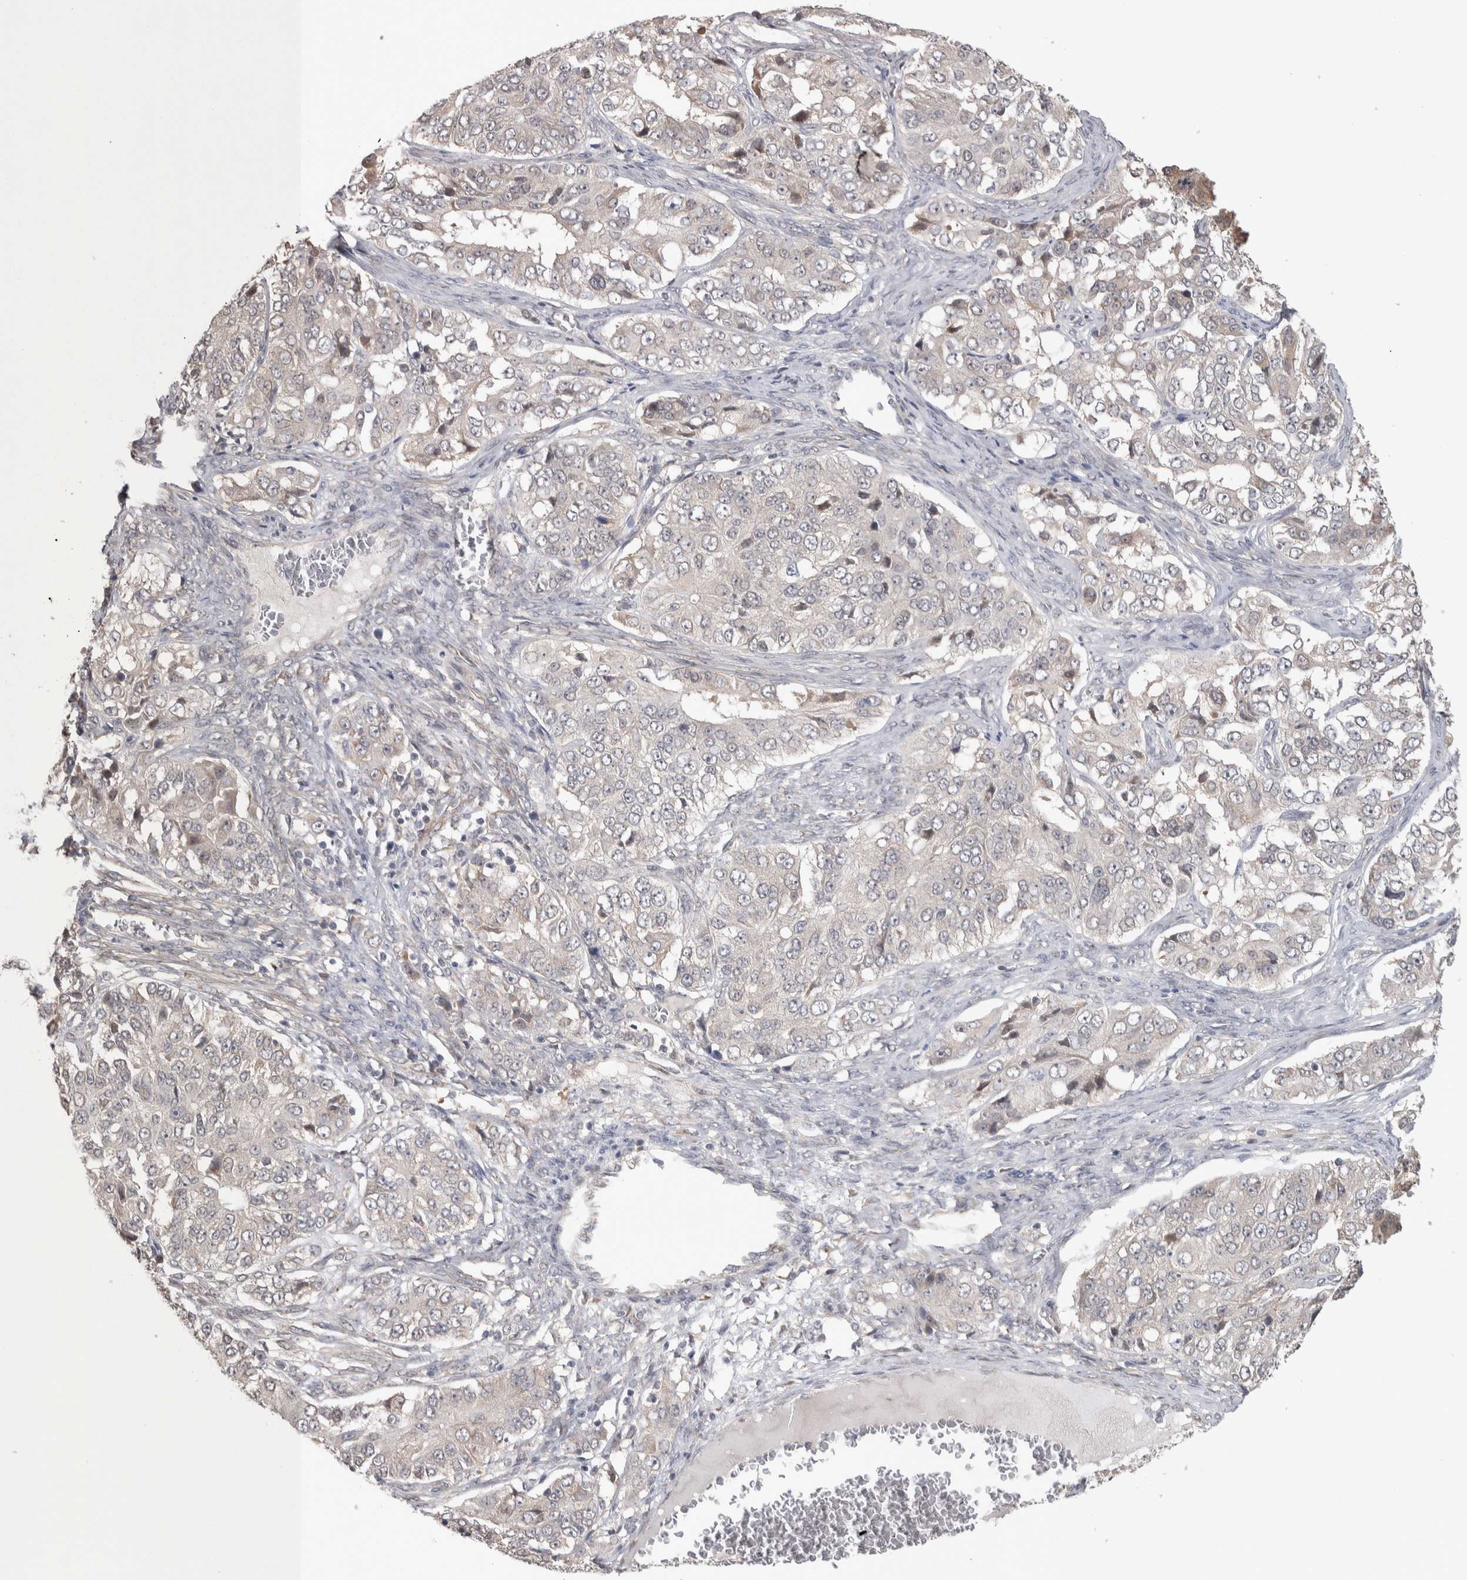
{"staining": {"intensity": "negative", "quantity": "none", "location": "none"}, "tissue": "ovarian cancer", "cell_type": "Tumor cells", "image_type": "cancer", "snomed": [{"axis": "morphology", "description": "Carcinoma, endometroid"}, {"axis": "topography", "description": "Ovary"}], "caption": "Endometroid carcinoma (ovarian) was stained to show a protein in brown. There is no significant staining in tumor cells. (Stains: DAB IHC with hematoxylin counter stain, Microscopy: brightfield microscopy at high magnification).", "gene": "CUL2", "patient": {"sex": "female", "age": 51}}